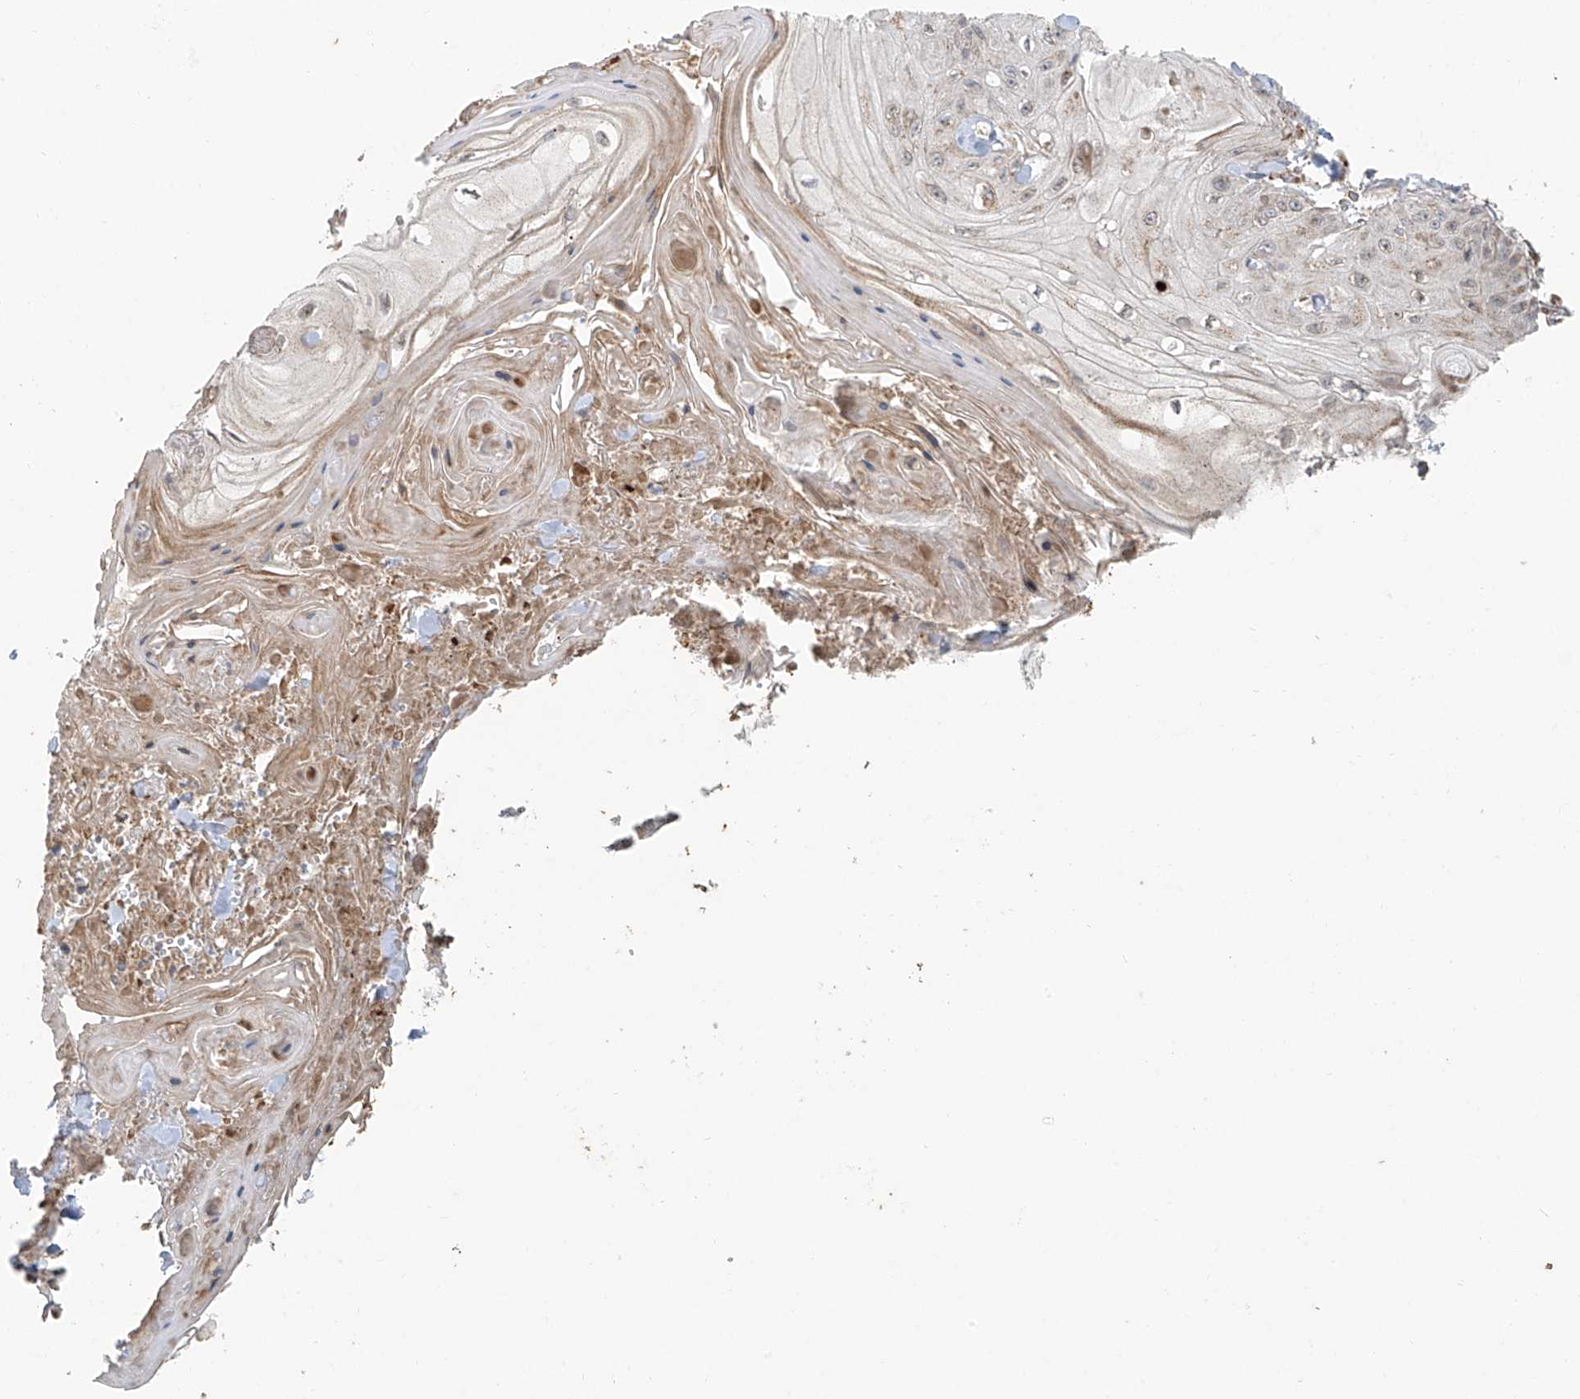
{"staining": {"intensity": "weak", "quantity": "25%-75%", "location": "cytoplasmic/membranous"}, "tissue": "skin cancer", "cell_type": "Tumor cells", "image_type": "cancer", "snomed": [{"axis": "morphology", "description": "Squamous cell carcinoma, NOS"}, {"axis": "topography", "description": "Skin"}], "caption": "High-power microscopy captured an immunohistochemistry histopathology image of skin cancer (squamous cell carcinoma), revealing weak cytoplasmic/membranous expression in approximately 25%-75% of tumor cells. The protein of interest is shown in brown color, while the nuclei are stained blue.", "gene": "C2orf74", "patient": {"sex": "male", "age": 74}}